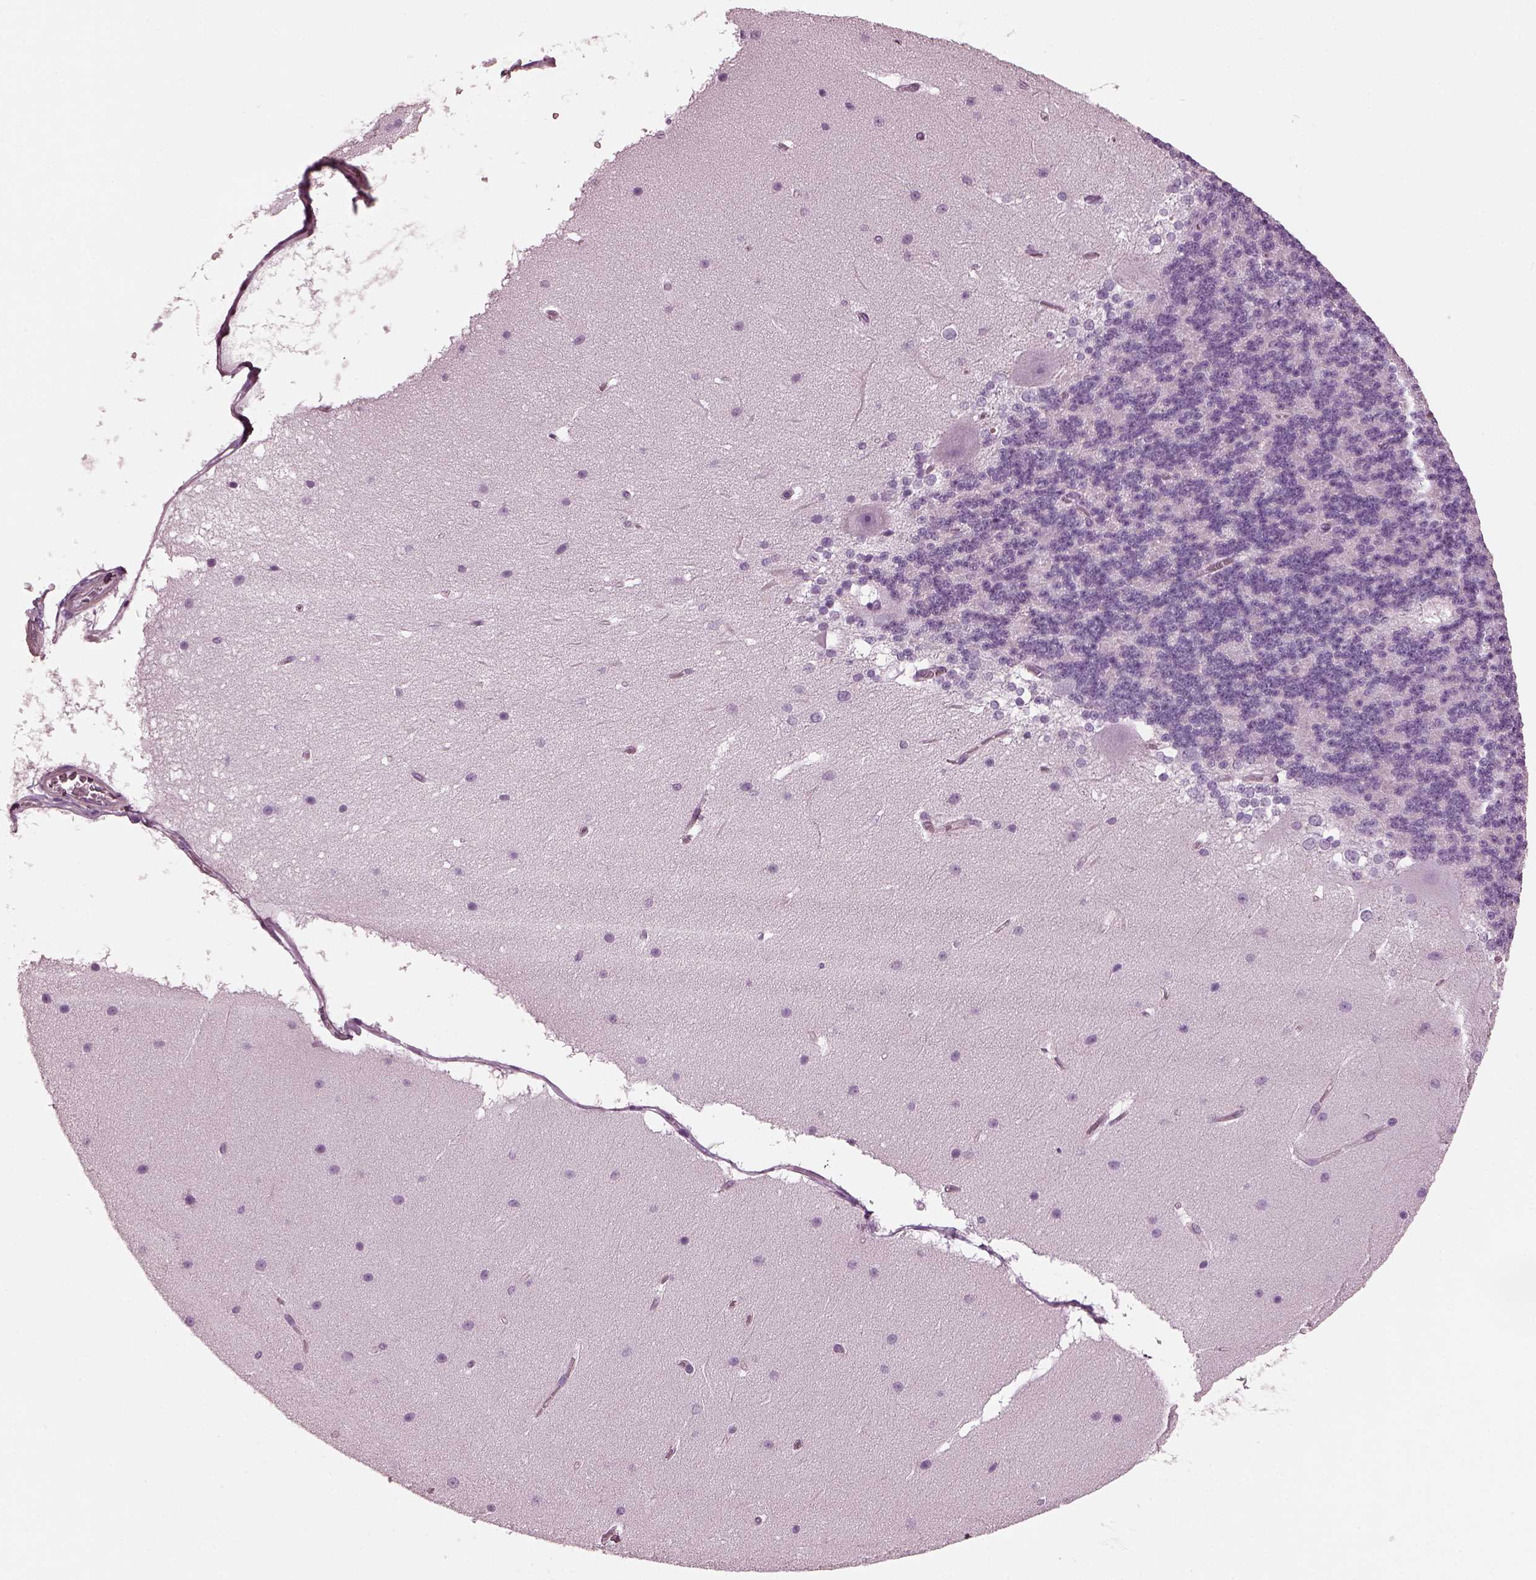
{"staining": {"intensity": "negative", "quantity": "none", "location": "none"}, "tissue": "cerebellum", "cell_type": "Cells in granular layer", "image_type": "normal", "snomed": [{"axis": "morphology", "description": "Normal tissue, NOS"}, {"axis": "topography", "description": "Cerebellum"}], "caption": "Immunohistochemistry of normal cerebellum shows no positivity in cells in granular layer. Nuclei are stained in blue.", "gene": "BFSP1", "patient": {"sex": "female", "age": 19}}